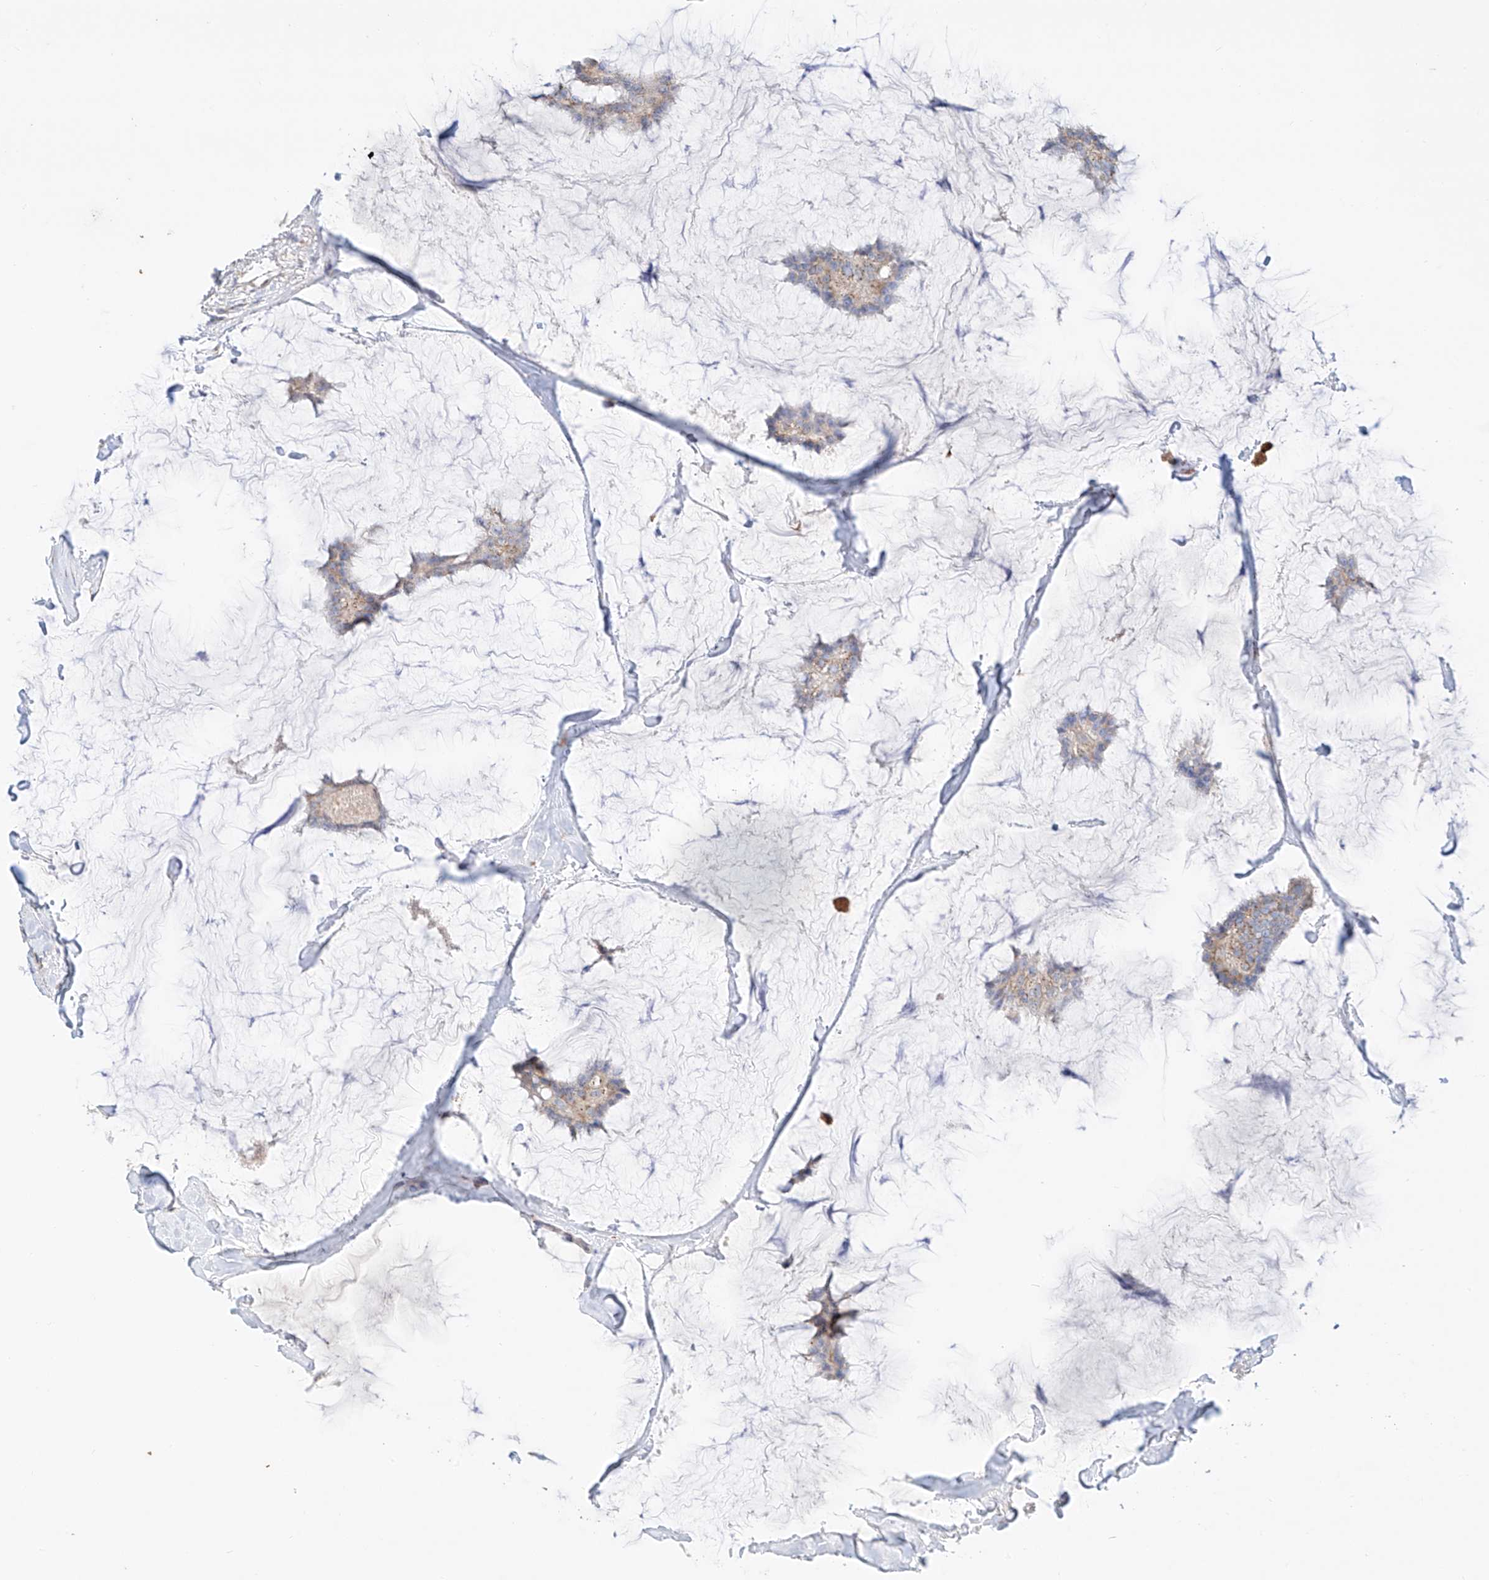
{"staining": {"intensity": "weak", "quantity": "25%-75%", "location": "cytoplasmic/membranous"}, "tissue": "breast cancer", "cell_type": "Tumor cells", "image_type": "cancer", "snomed": [{"axis": "morphology", "description": "Duct carcinoma"}, {"axis": "topography", "description": "Breast"}], "caption": "Immunohistochemical staining of breast cancer (intraductal carcinoma) reveals low levels of weak cytoplasmic/membranous expression in about 25%-75% of tumor cells.", "gene": "MOSPD1", "patient": {"sex": "female", "age": 93}}